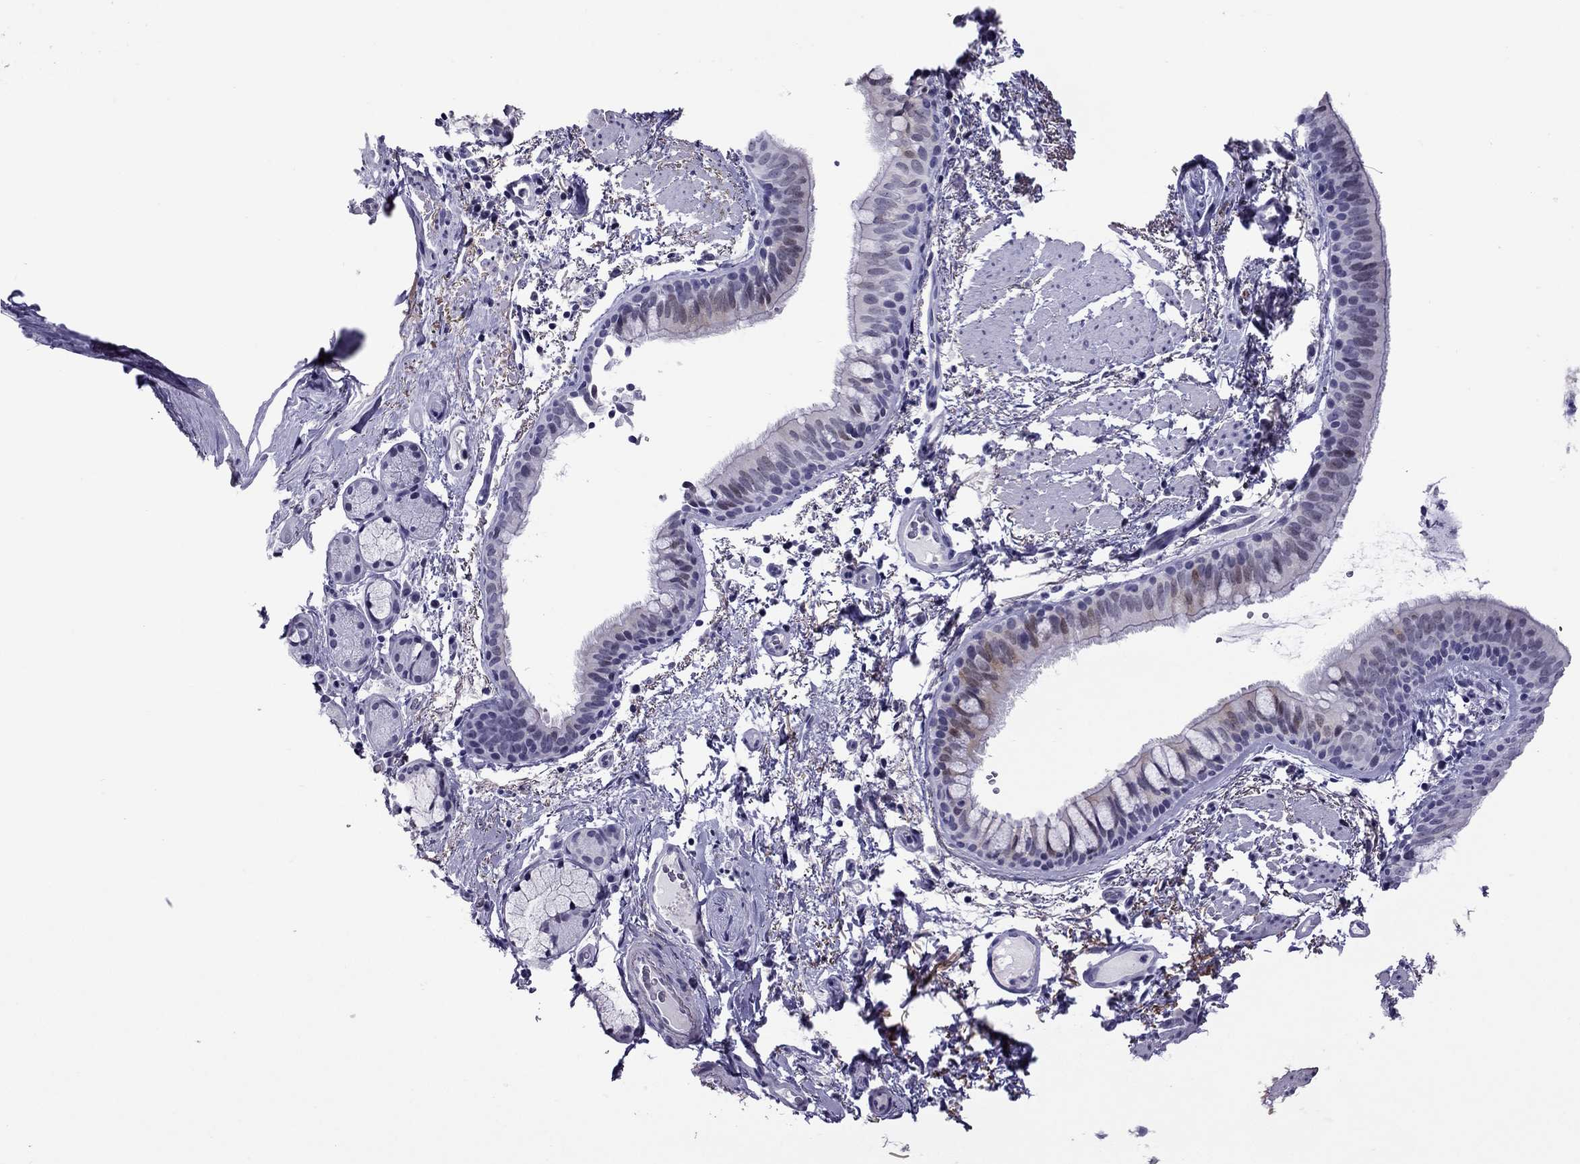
{"staining": {"intensity": "weak", "quantity": "<25%", "location": "cytoplasmic/membranous"}, "tissue": "bronchus", "cell_type": "Respiratory epithelial cells", "image_type": "normal", "snomed": [{"axis": "morphology", "description": "Normal tissue, NOS"}, {"axis": "topography", "description": "Bronchus"}], "caption": "Immunohistochemistry (IHC) image of benign bronchus stained for a protein (brown), which exhibits no expression in respiratory epithelial cells.", "gene": "MYLK3", "patient": {"sex": "female", "age": 64}}